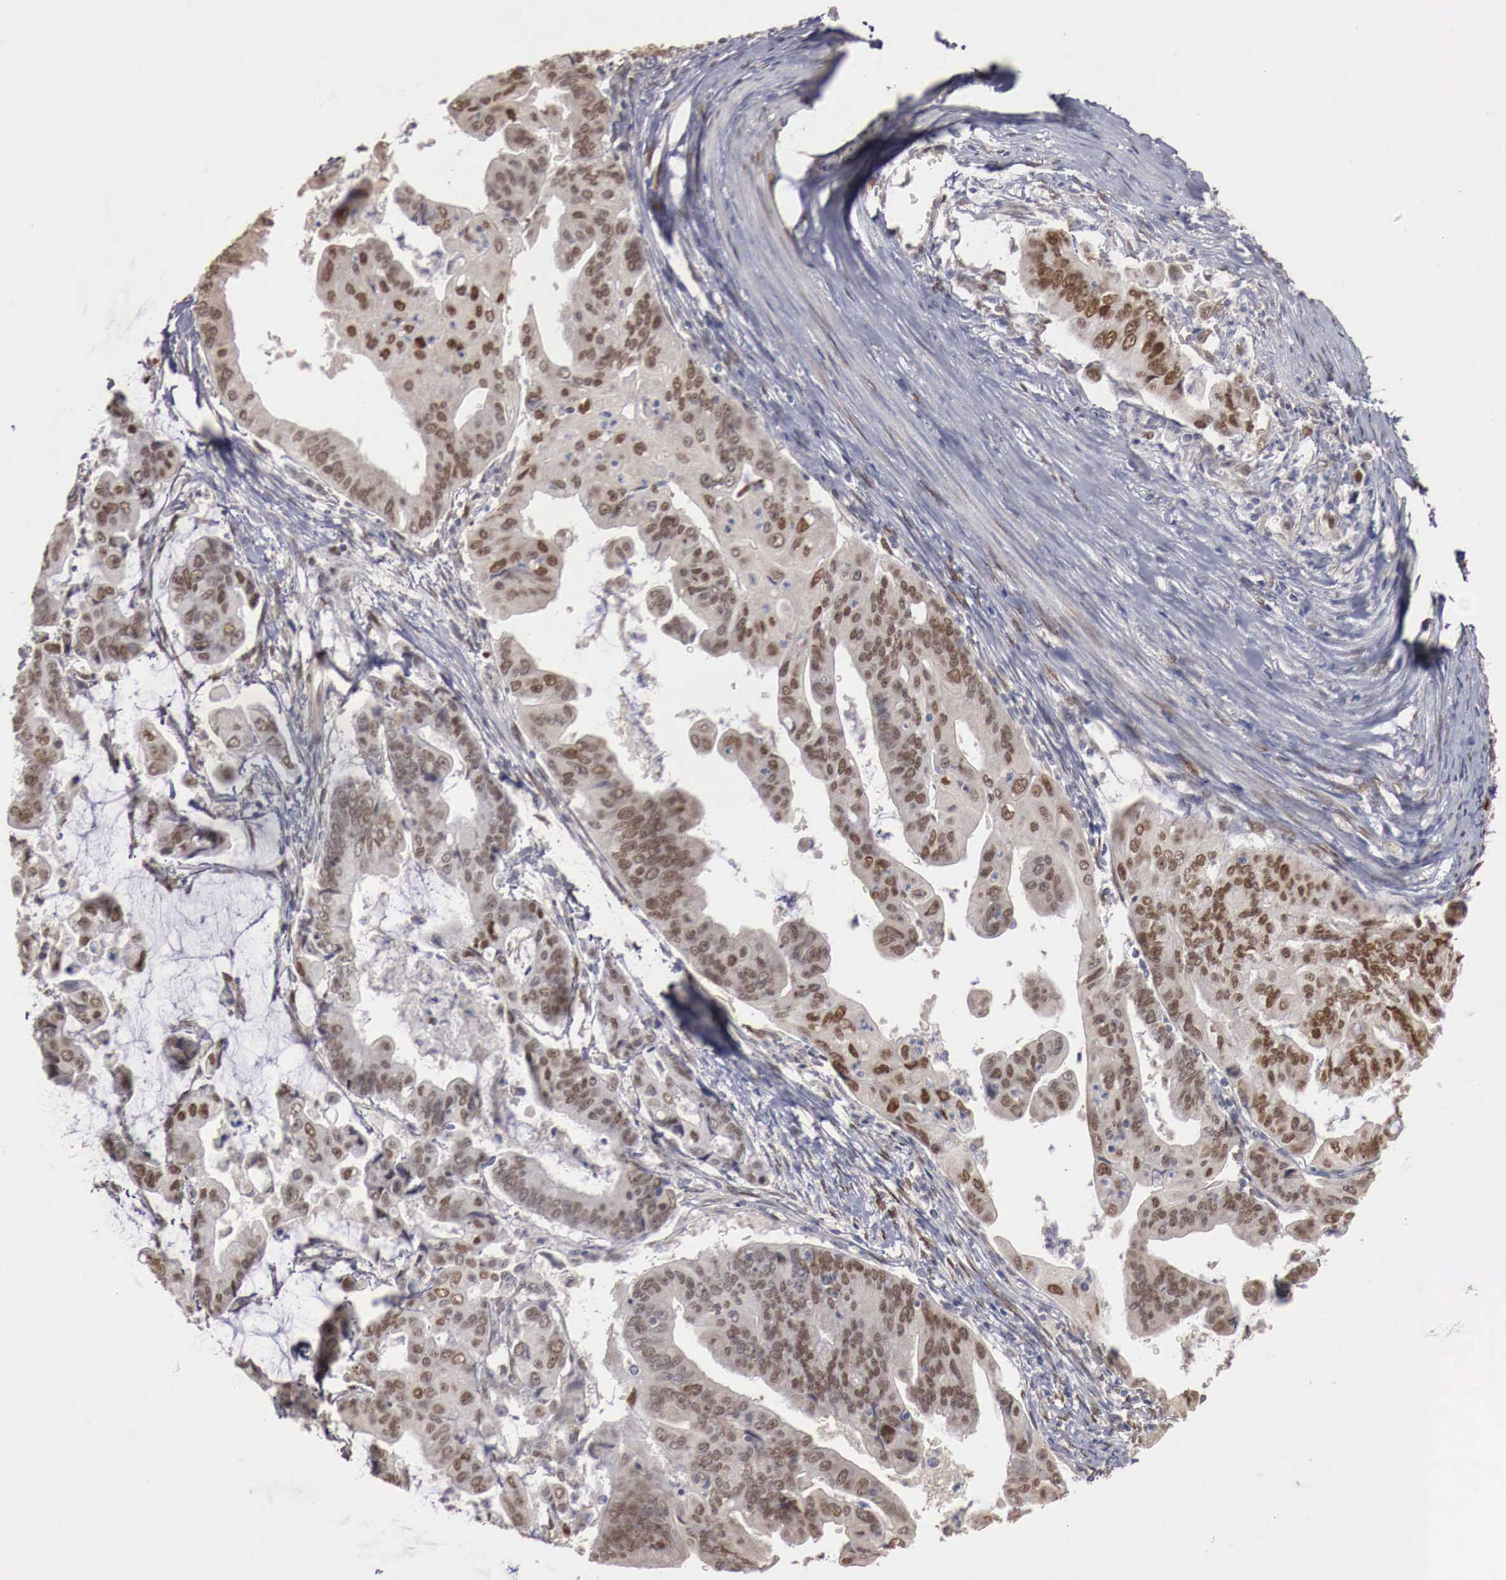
{"staining": {"intensity": "moderate", "quantity": "25%-75%", "location": "nuclear"}, "tissue": "stomach cancer", "cell_type": "Tumor cells", "image_type": "cancer", "snomed": [{"axis": "morphology", "description": "Adenocarcinoma, NOS"}, {"axis": "topography", "description": "Stomach, upper"}], "caption": "Tumor cells demonstrate moderate nuclear expression in about 25%-75% of cells in stomach cancer.", "gene": "KHDRBS2", "patient": {"sex": "male", "age": 80}}